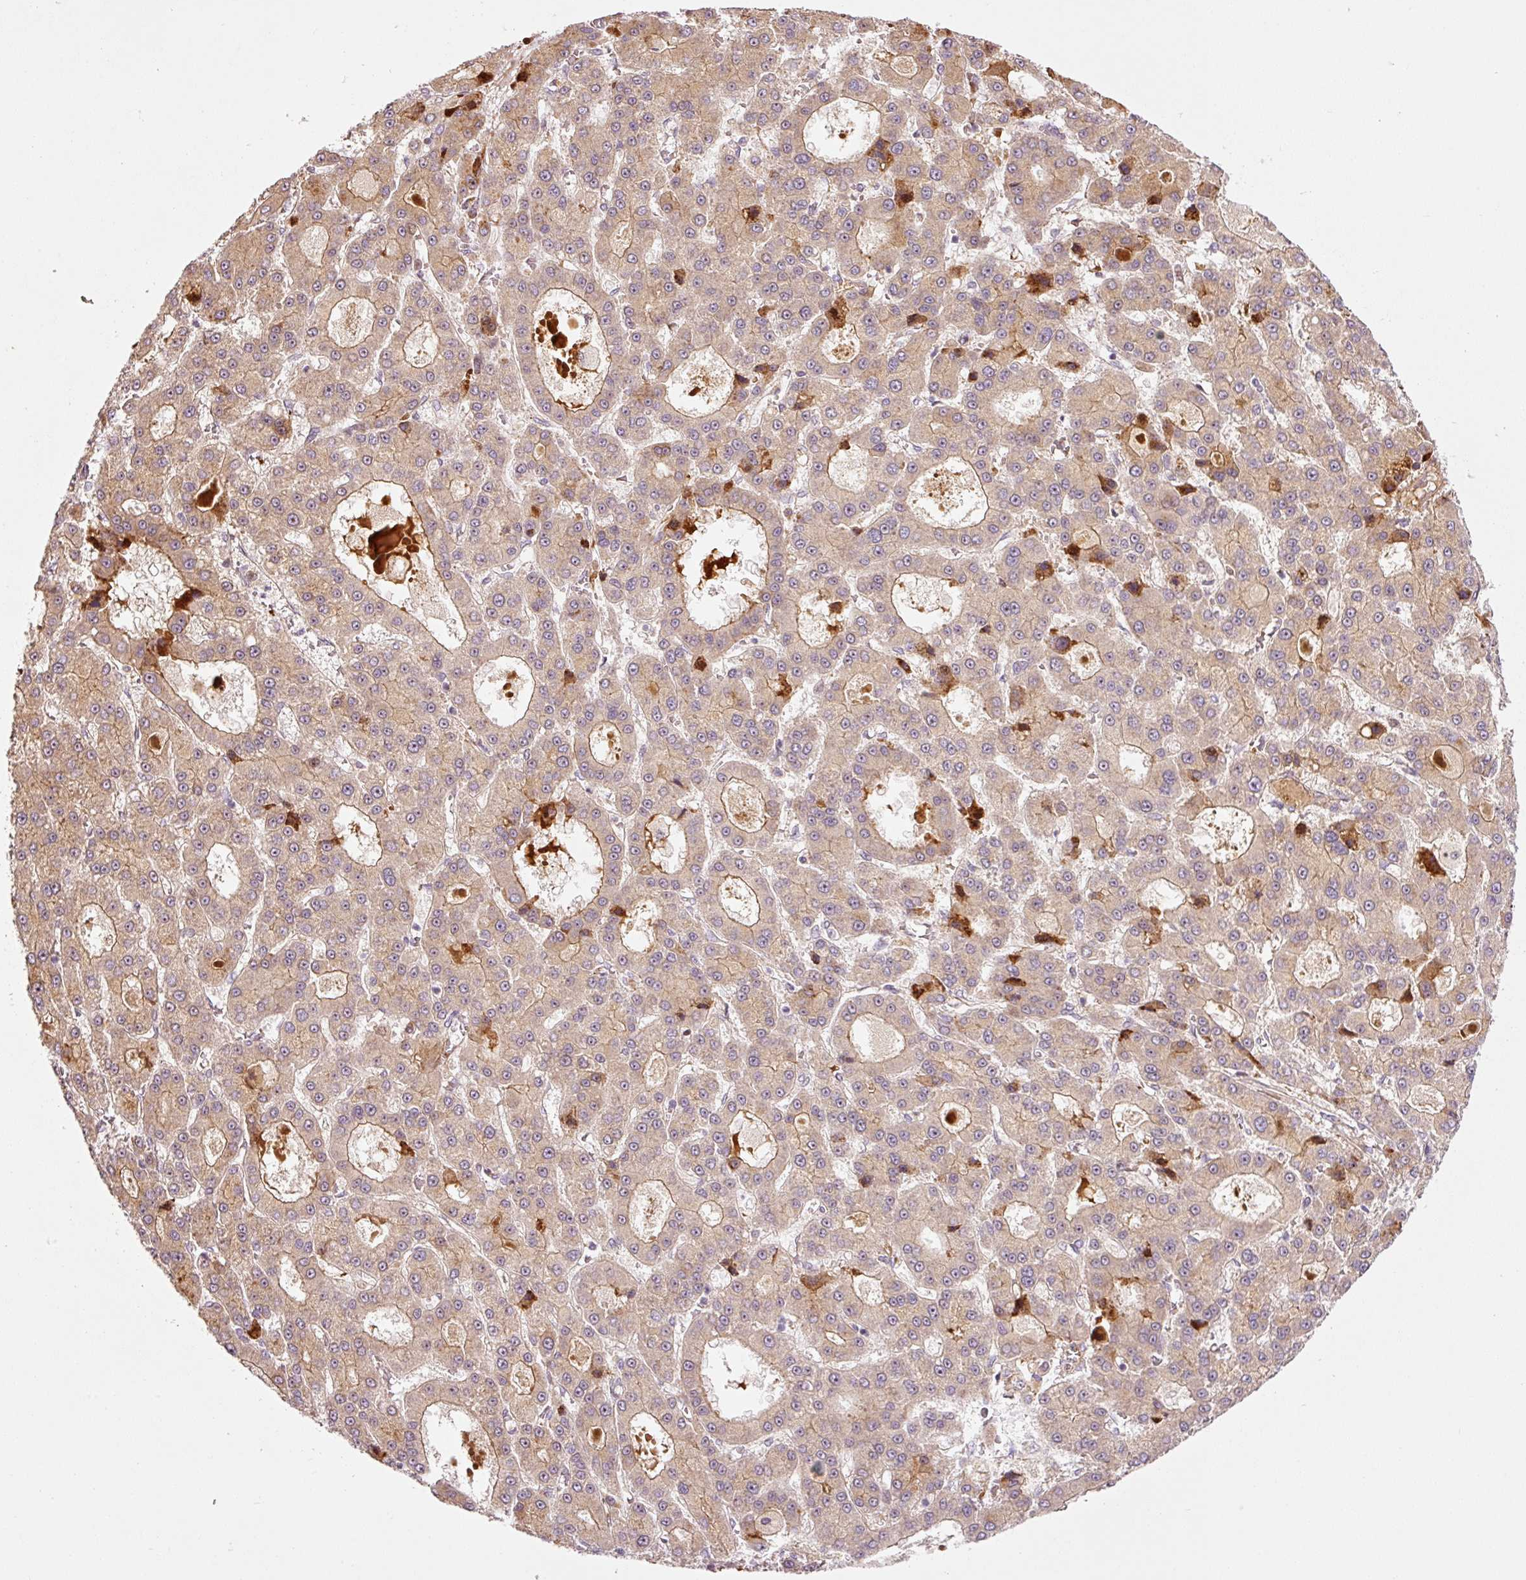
{"staining": {"intensity": "weak", "quantity": ">75%", "location": "cytoplasmic/membranous"}, "tissue": "liver cancer", "cell_type": "Tumor cells", "image_type": "cancer", "snomed": [{"axis": "morphology", "description": "Carcinoma, Hepatocellular, NOS"}, {"axis": "topography", "description": "Liver"}], "caption": "This histopathology image exhibits IHC staining of liver cancer, with low weak cytoplasmic/membranous positivity in approximately >75% of tumor cells.", "gene": "ANKRD20A1", "patient": {"sex": "male", "age": 70}}